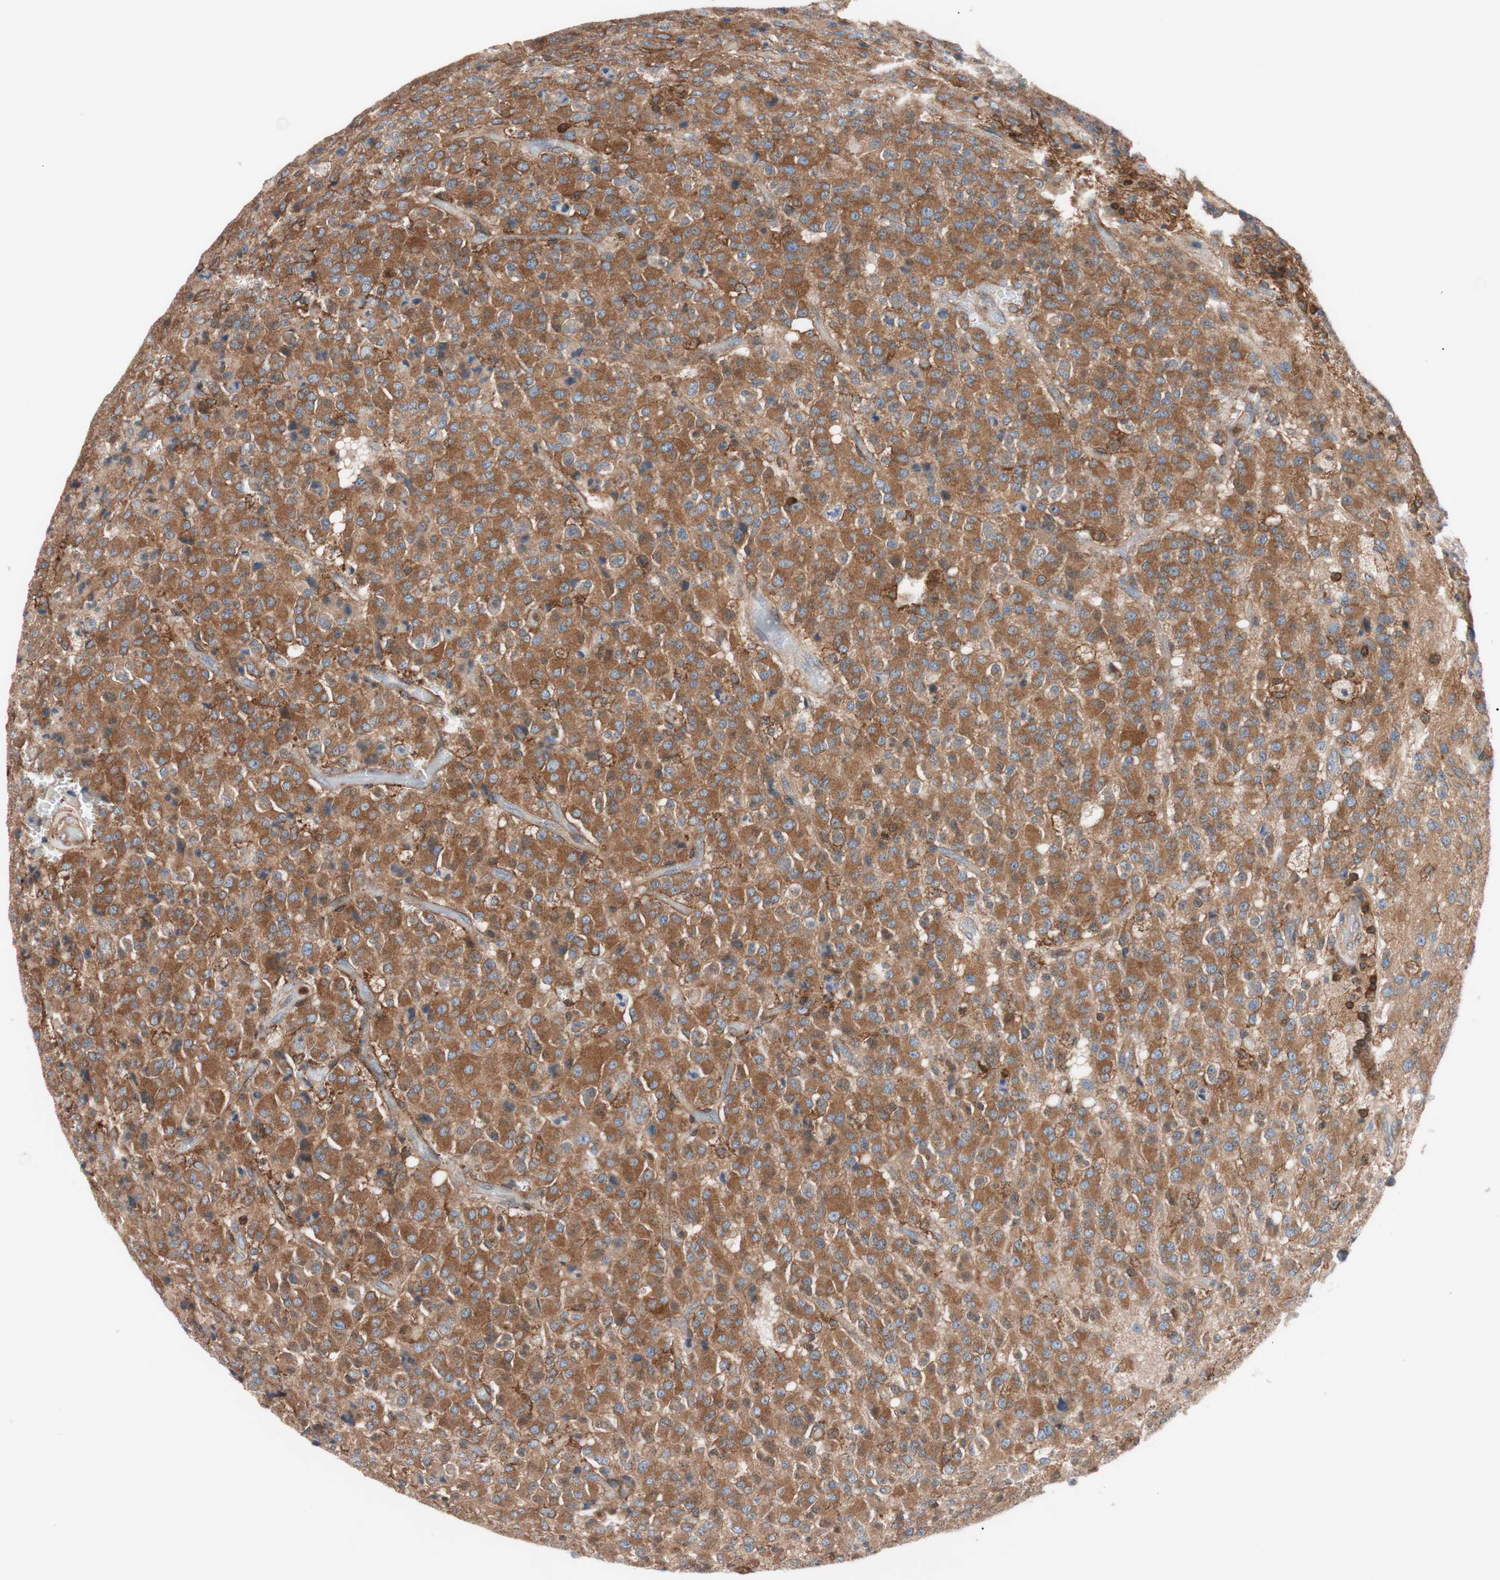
{"staining": {"intensity": "moderate", "quantity": ">75%", "location": "cytoplasmic/membranous"}, "tissue": "glioma", "cell_type": "Tumor cells", "image_type": "cancer", "snomed": [{"axis": "morphology", "description": "Glioma, malignant, High grade"}, {"axis": "topography", "description": "pancreas cauda"}], "caption": "Protein analysis of malignant glioma (high-grade) tissue displays moderate cytoplasmic/membranous positivity in approximately >75% of tumor cells. Nuclei are stained in blue.", "gene": "PIK3R1", "patient": {"sex": "male", "age": 60}}